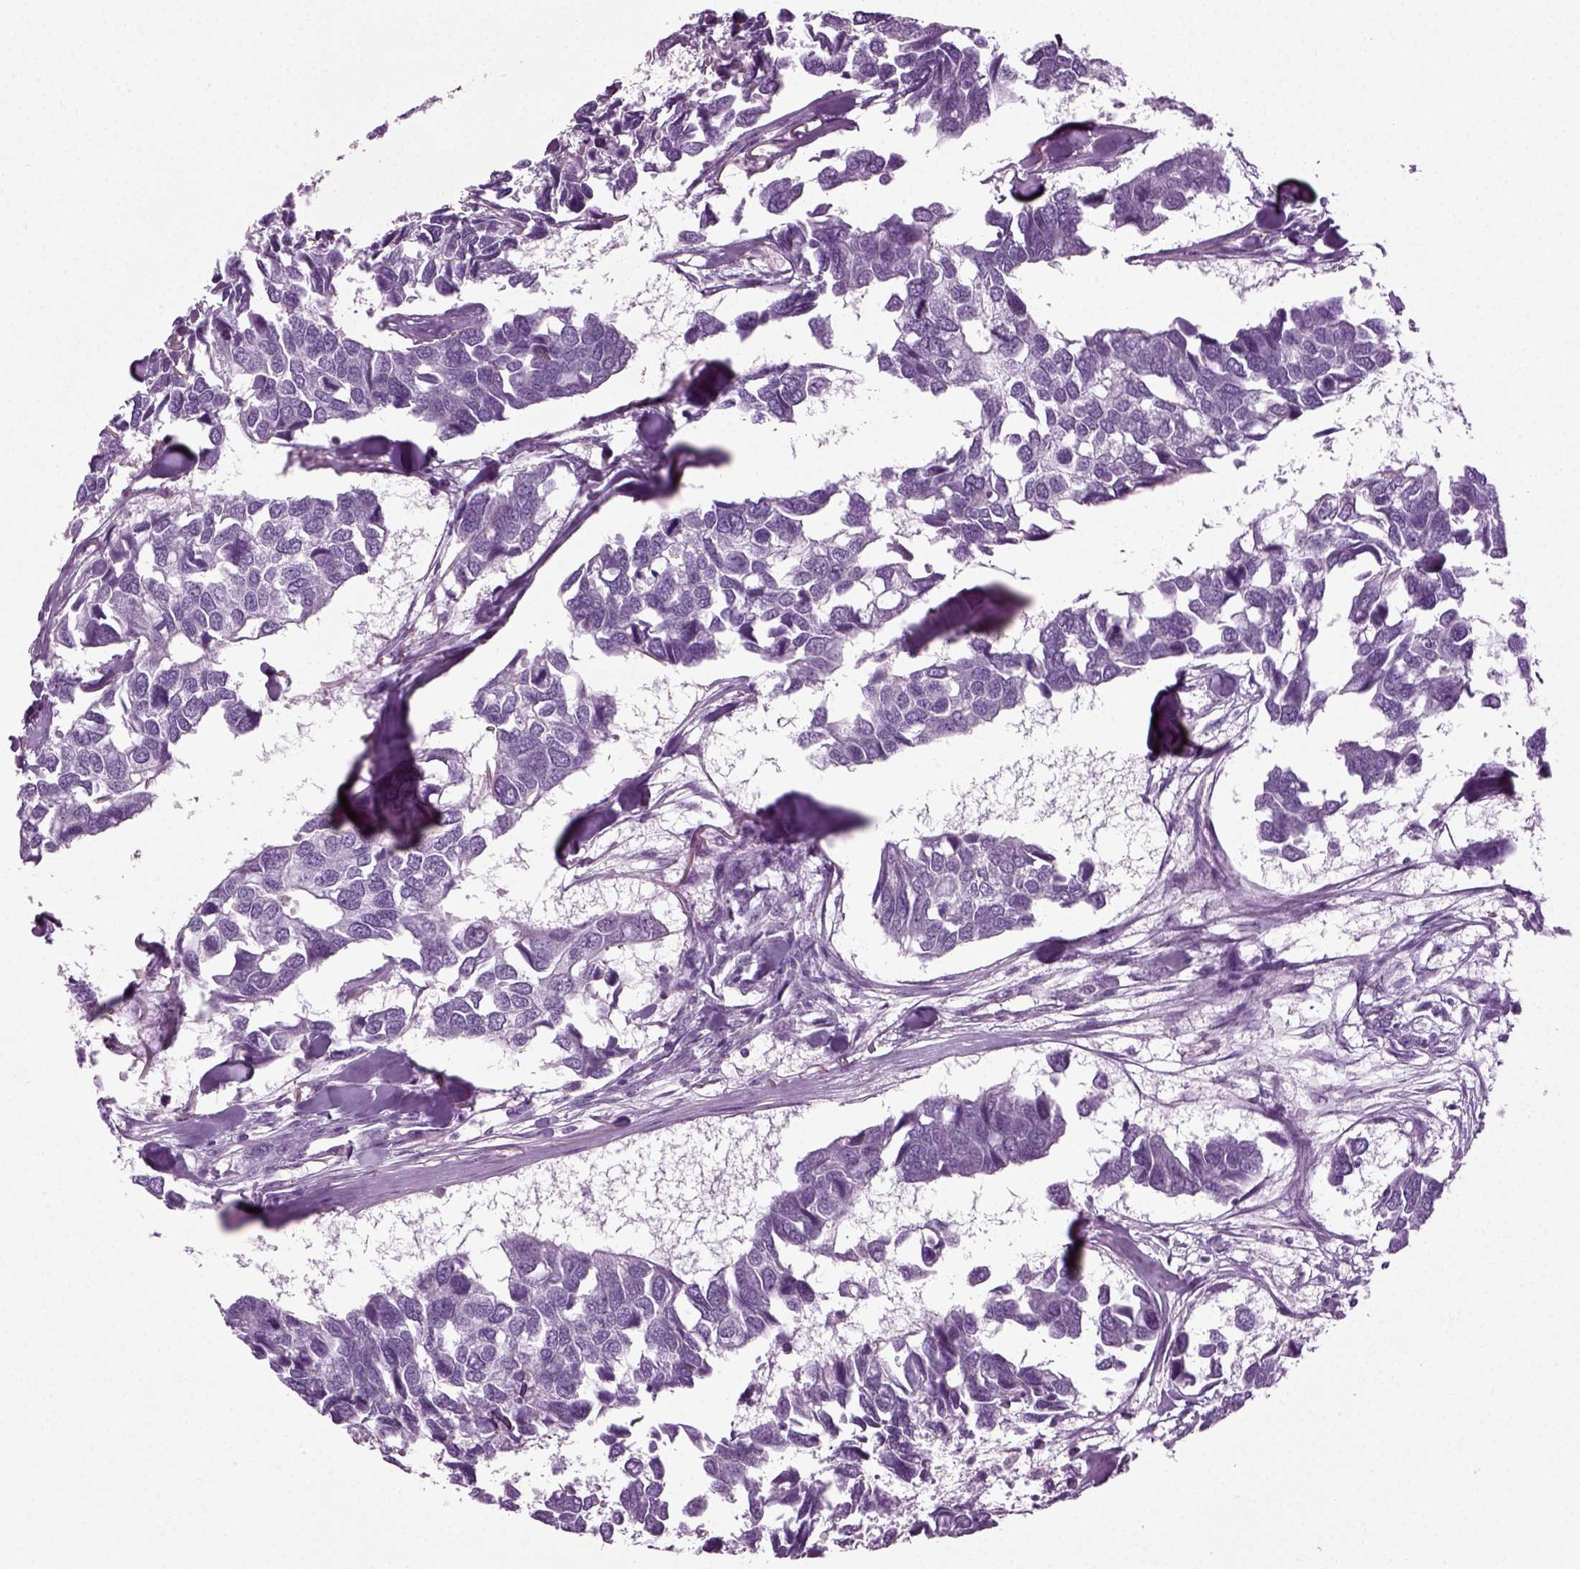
{"staining": {"intensity": "negative", "quantity": "none", "location": "none"}, "tissue": "breast cancer", "cell_type": "Tumor cells", "image_type": "cancer", "snomed": [{"axis": "morphology", "description": "Duct carcinoma"}, {"axis": "topography", "description": "Breast"}], "caption": "Immunohistochemistry (IHC) image of human breast cancer stained for a protein (brown), which shows no expression in tumor cells.", "gene": "ZC2HC1C", "patient": {"sex": "female", "age": 83}}